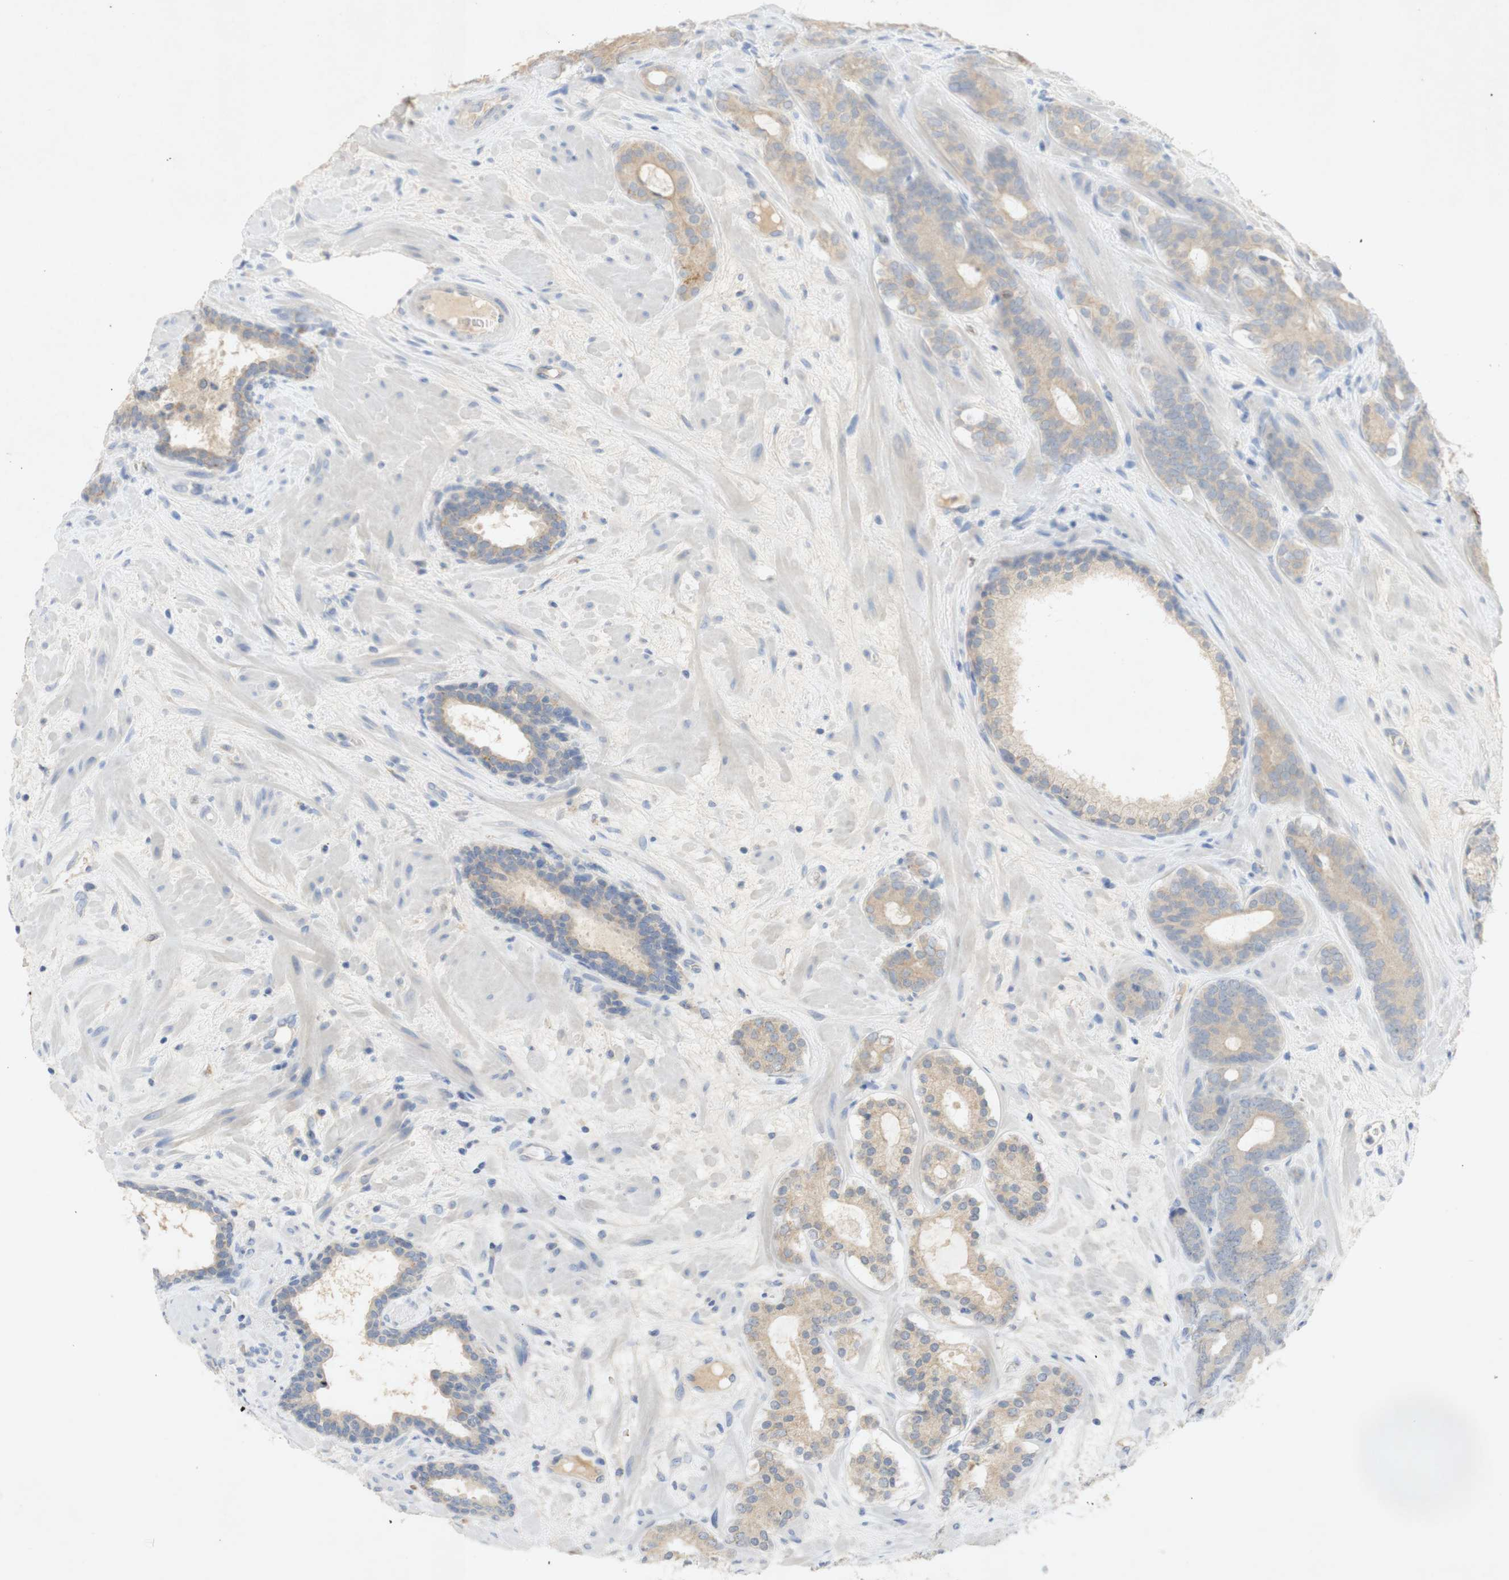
{"staining": {"intensity": "weak", "quantity": "25%-75%", "location": "cytoplasmic/membranous"}, "tissue": "prostate cancer", "cell_type": "Tumor cells", "image_type": "cancer", "snomed": [{"axis": "morphology", "description": "Adenocarcinoma, Low grade"}, {"axis": "topography", "description": "Prostate"}], "caption": "Weak cytoplasmic/membranous expression is present in about 25%-75% of tumor cells in prostate cancer. (Brightfield microscopy of DAB IHC at high magnification).", "gene": "EPO", "patient": {"sex": "male", "age": 63}}